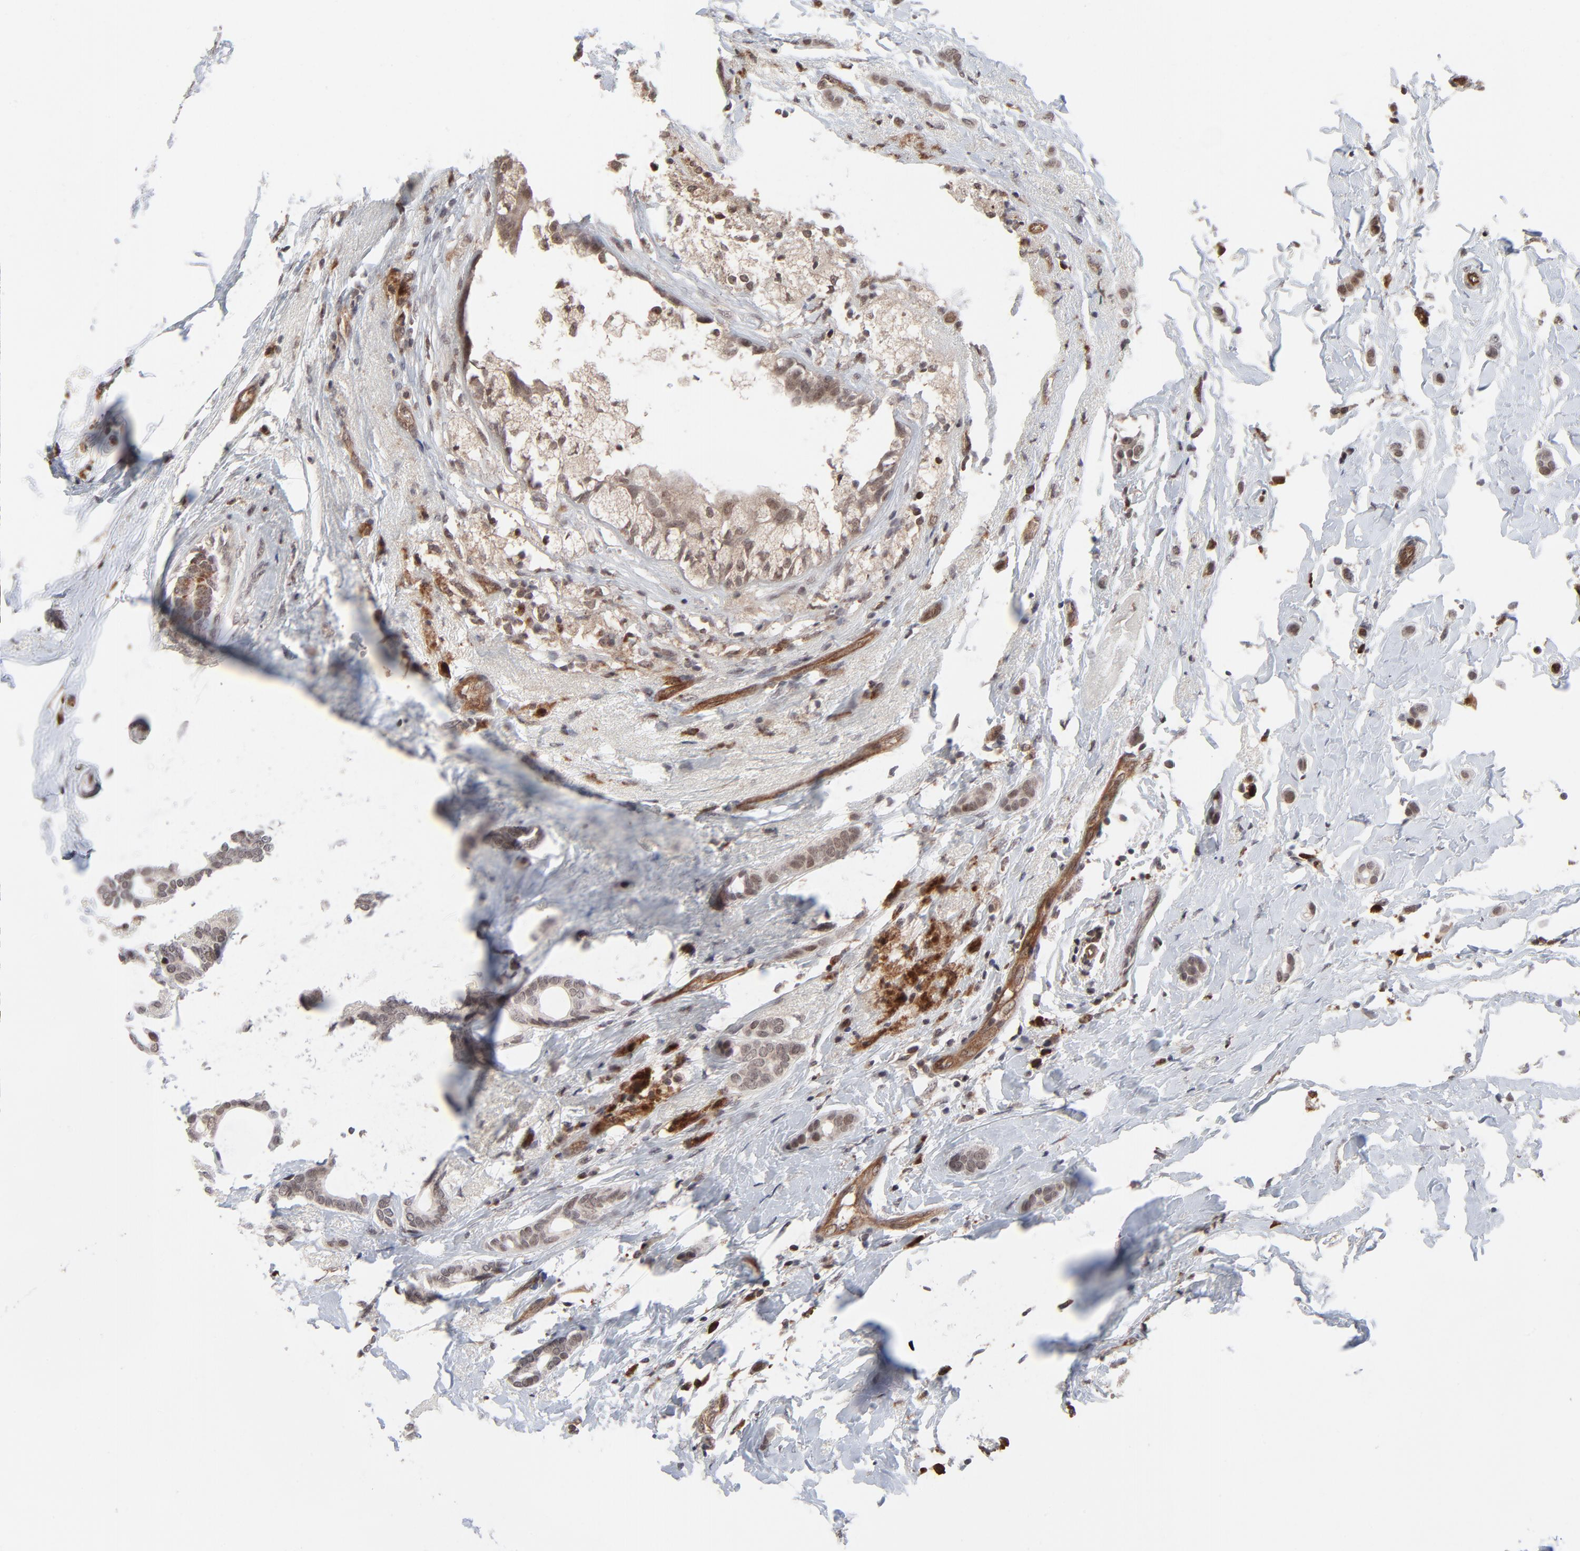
{"staining": {"intensity": "moderate", "quantity": ">75%", "location": "cytoplasmic/membranous,nuclear"}, "tissue": "breast cancer", "cell_type": "Tumor cells", "image_type": "cancer", "snomed": [{"axis": "morphology", "description": "Duct carcinoma"}, {"axis": "topography", "description": "Breast"}], "caption": "Immunohistochemical staining of invasive ductal carcinoma (breast) shows medium levels of moderate cytoplasmic/membranous and nuclear protein positivity in about >75% of tumor cells.", "gene": "CASP10", "patient": {"sex": "female", "age": 54}}